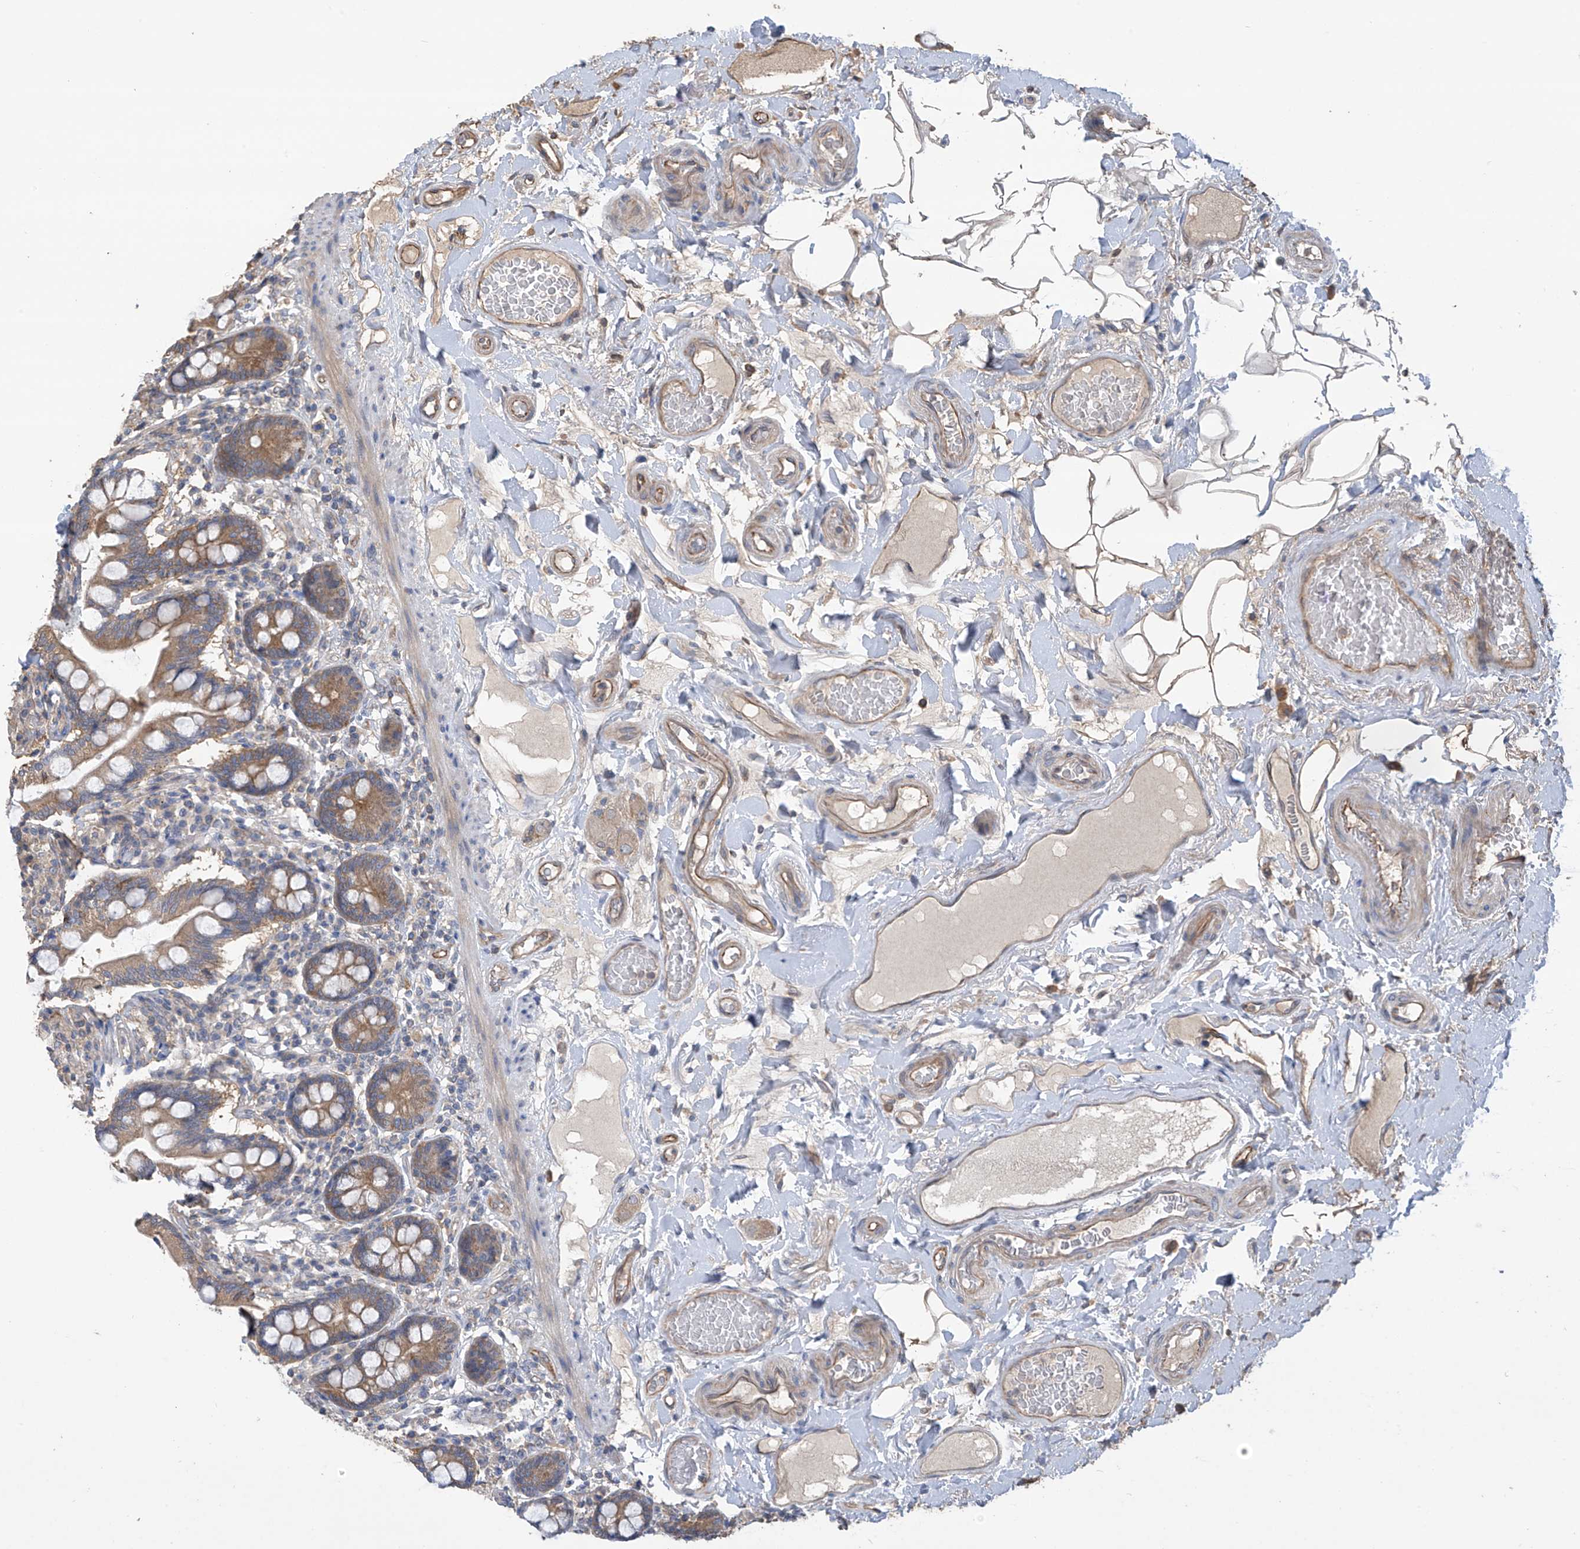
{"staining": {"intensity": "moderate", "quantity": "25%-75%", "location": "cytoplasmic/membranous"}, "tissue": "small intestine", "cell_type": "Glandular cells", "image_type": "normal", "snomed": [{"axis": "morphology", "description": "Normal tissue, NOS"}, {"axis": "topography", "description": "Small intestine"}], "caption": "IHC of benign human small intestine displays medium levels of moderate cytoplasmic/membranous positivity in about 25%-75% of glandular cells.", "gene": "PHACTR4", "patient": {"sex": "female", "age": 64}}